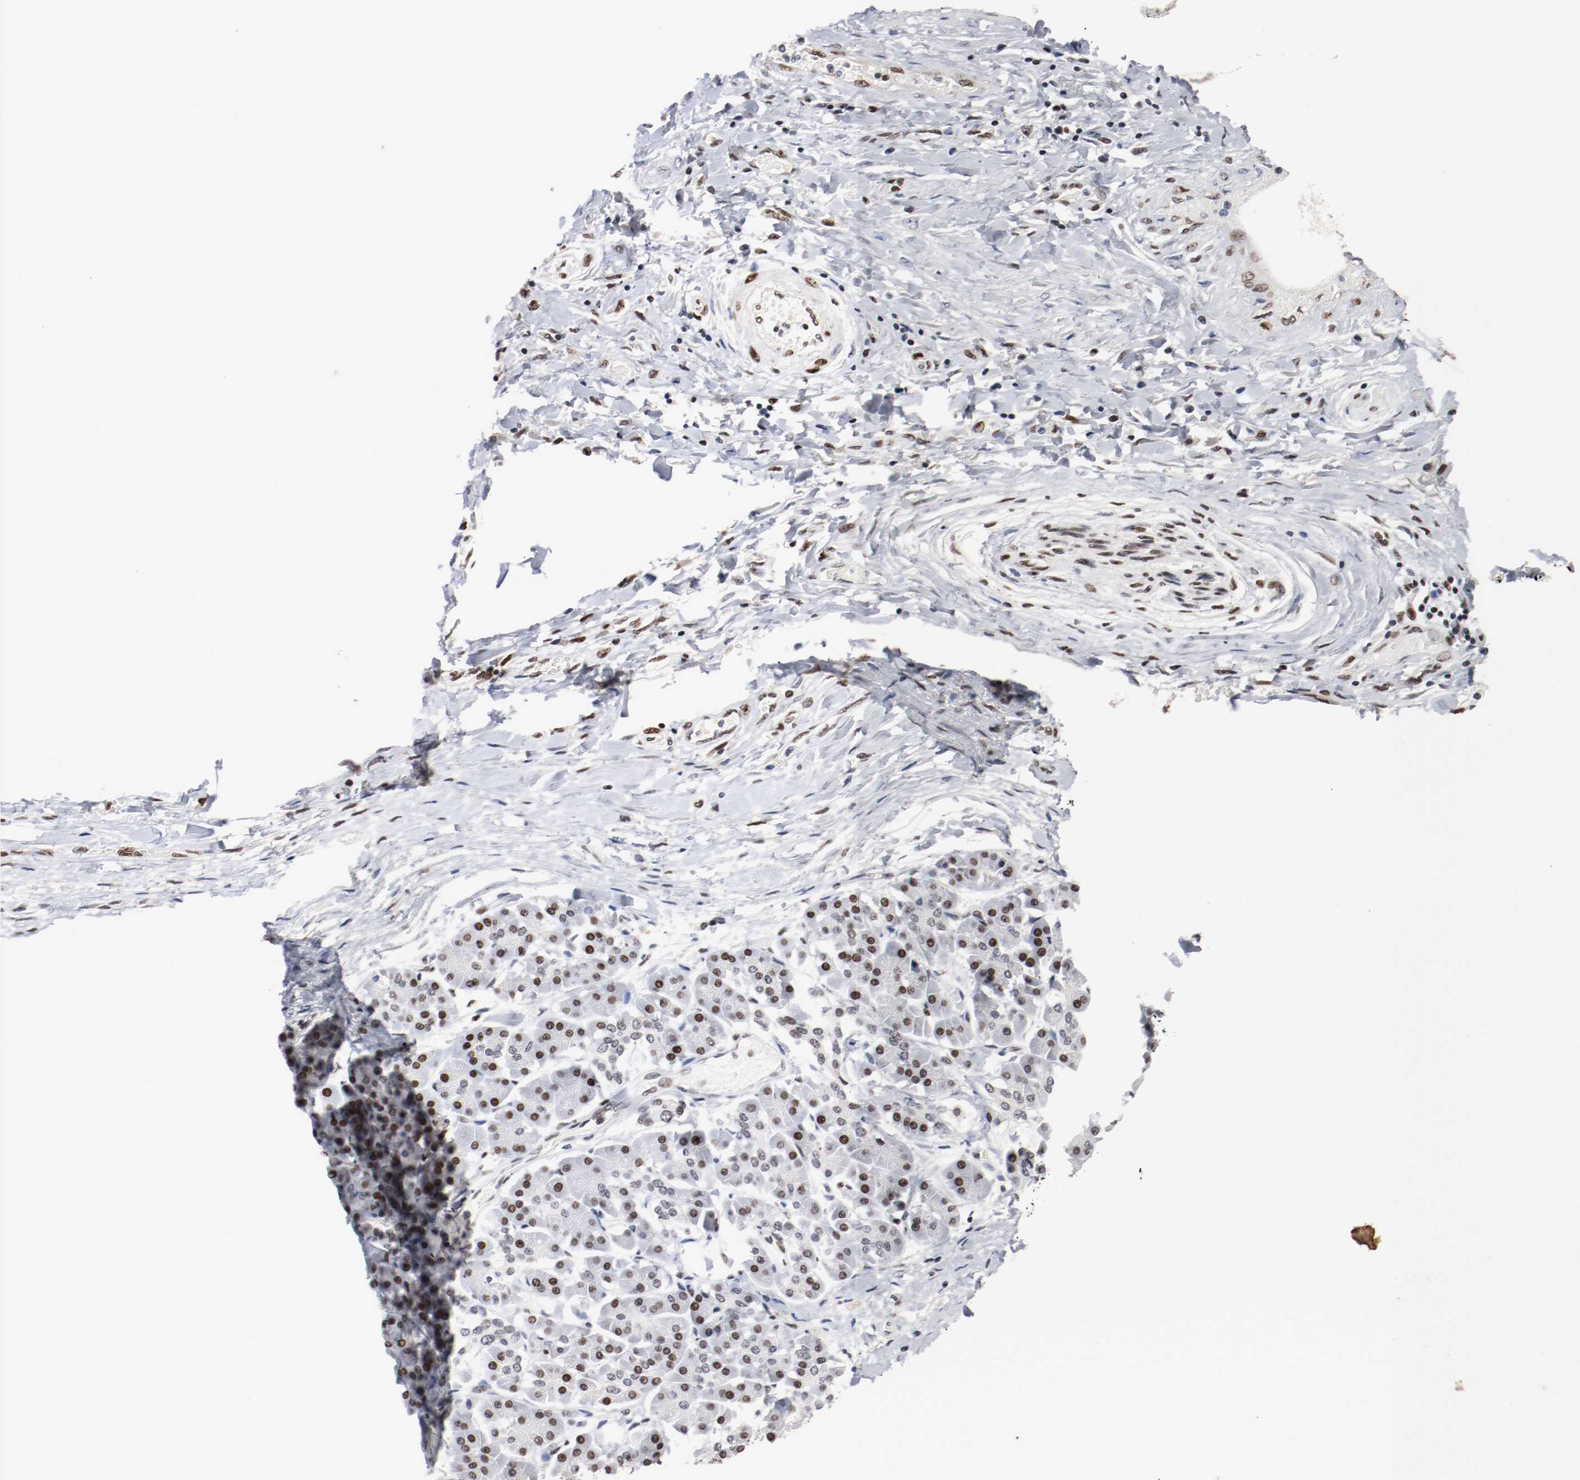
{"staining": {"intensity": "moderate", "quantity": ">75%", "location": "nuclear"}, "tissue": "pancreatic cancer", "cell_type": "Tumor cells", "image_type": "cancer", "snomed": [{"axis": "morphology", "description": "Adenocarcinoma, NOS"}, {"axis": "topography", "description": "Pancreas"}], "caption": "Tumor cells exhibit medium levels of moderate nuclear positivity in about >75% of cells in human pancreatic adenocarcinoma. (DAB = brown stain, brightfield microscopy at high magnification).", "gene": "MEF2D", "patient": {"sex": "male", "age": 46}}